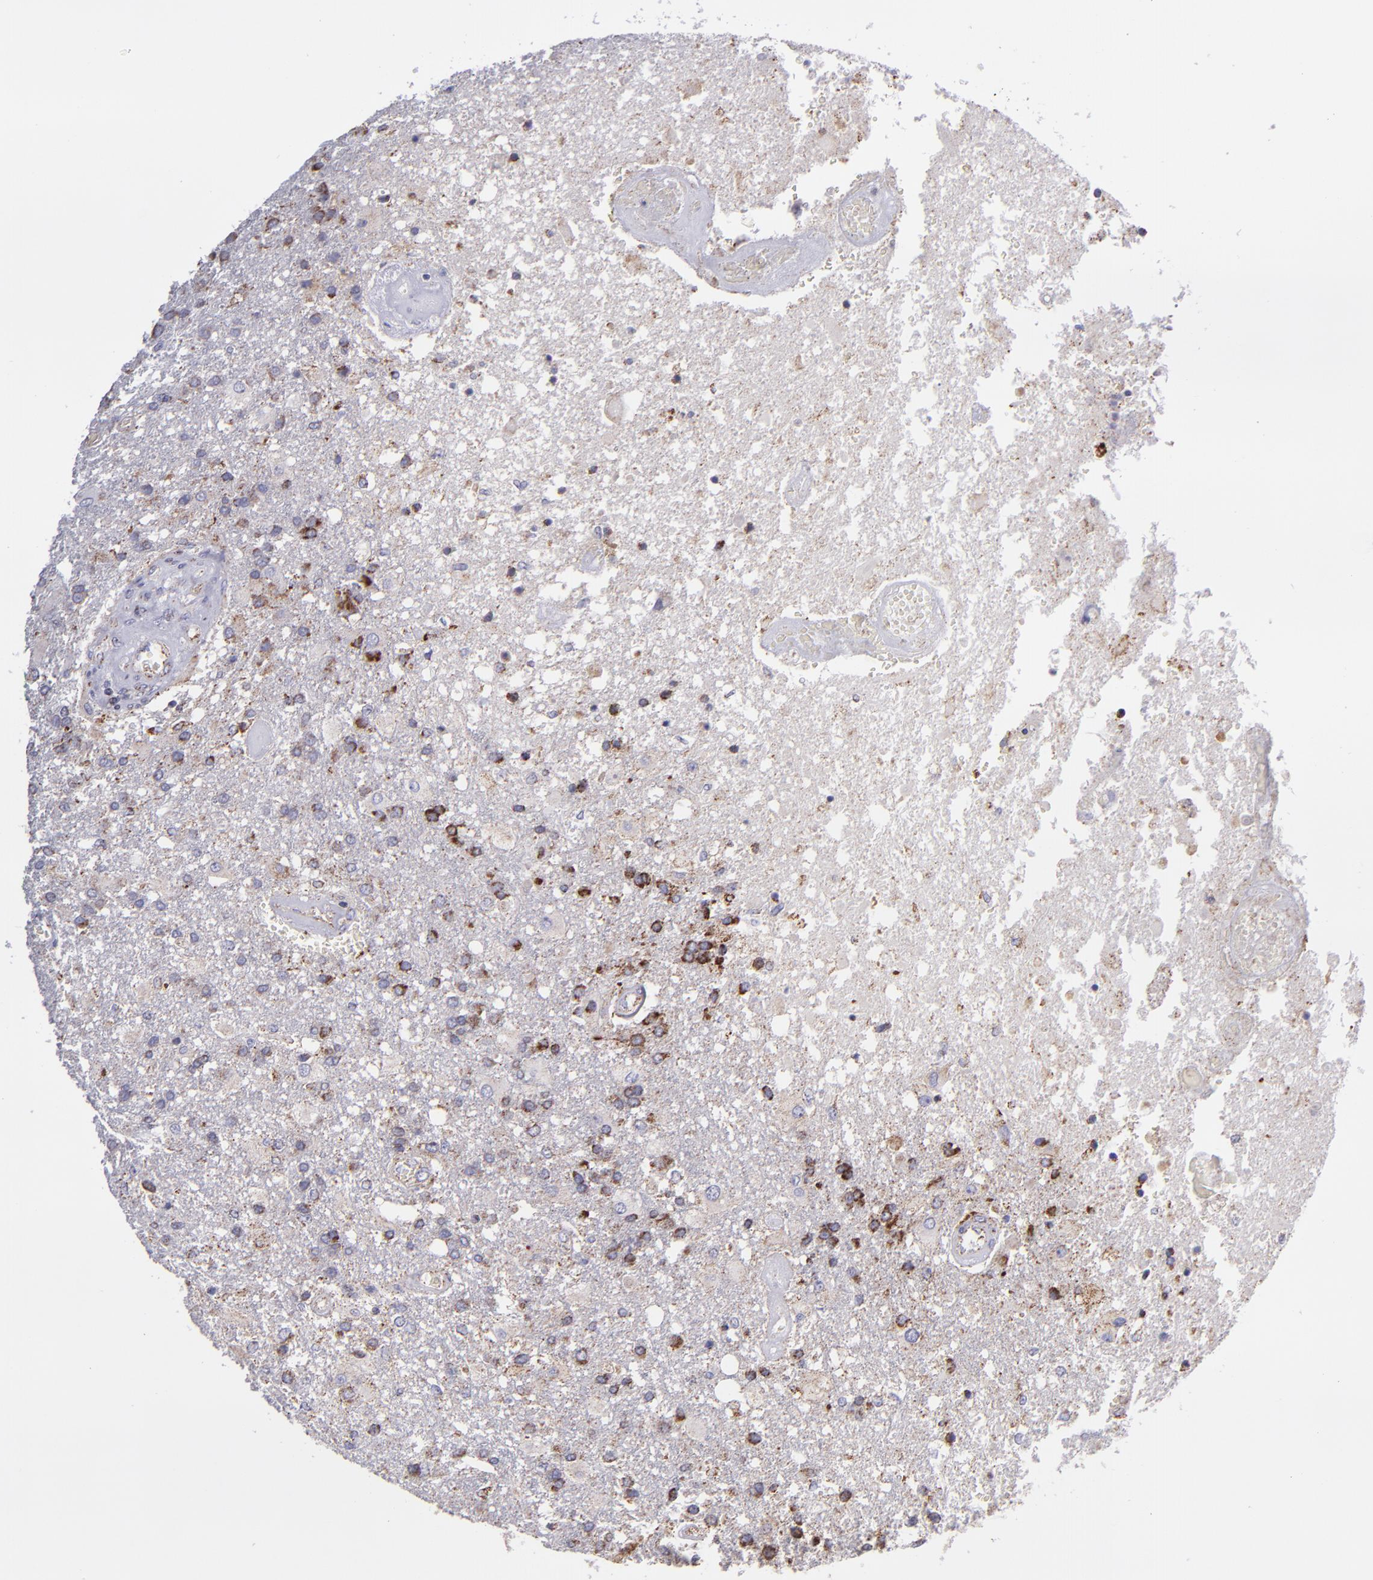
{"staining": {"intensity": "moderate", "quantity": "25%-75%", "location": "cytoplasmic/membranous"}, "tissue": "glioma", "cell_type": "Tumor cells", "image_type": "cancer", "snomed": [{"axis": "morphology", "description": "Glioma, malignant, High grade"}, {"axis": "topography", "description": "Cerebral cortex"}], "caption": "IHC staining of glioma, which demonstrates medium levels of moderate cytoplasmic/membranous positivity in approximately 25%-75% of tumor cells indicating moderate cytoplasmic/membranous protein staining. The staining was performed using DAB (3,3'-diaminobenzidine) (brown) for protein detection and nuclei were counterstained in hematoxylin (blue).", "gene": "HSPD1", "patient": {"sex": "male", "age": 79}}